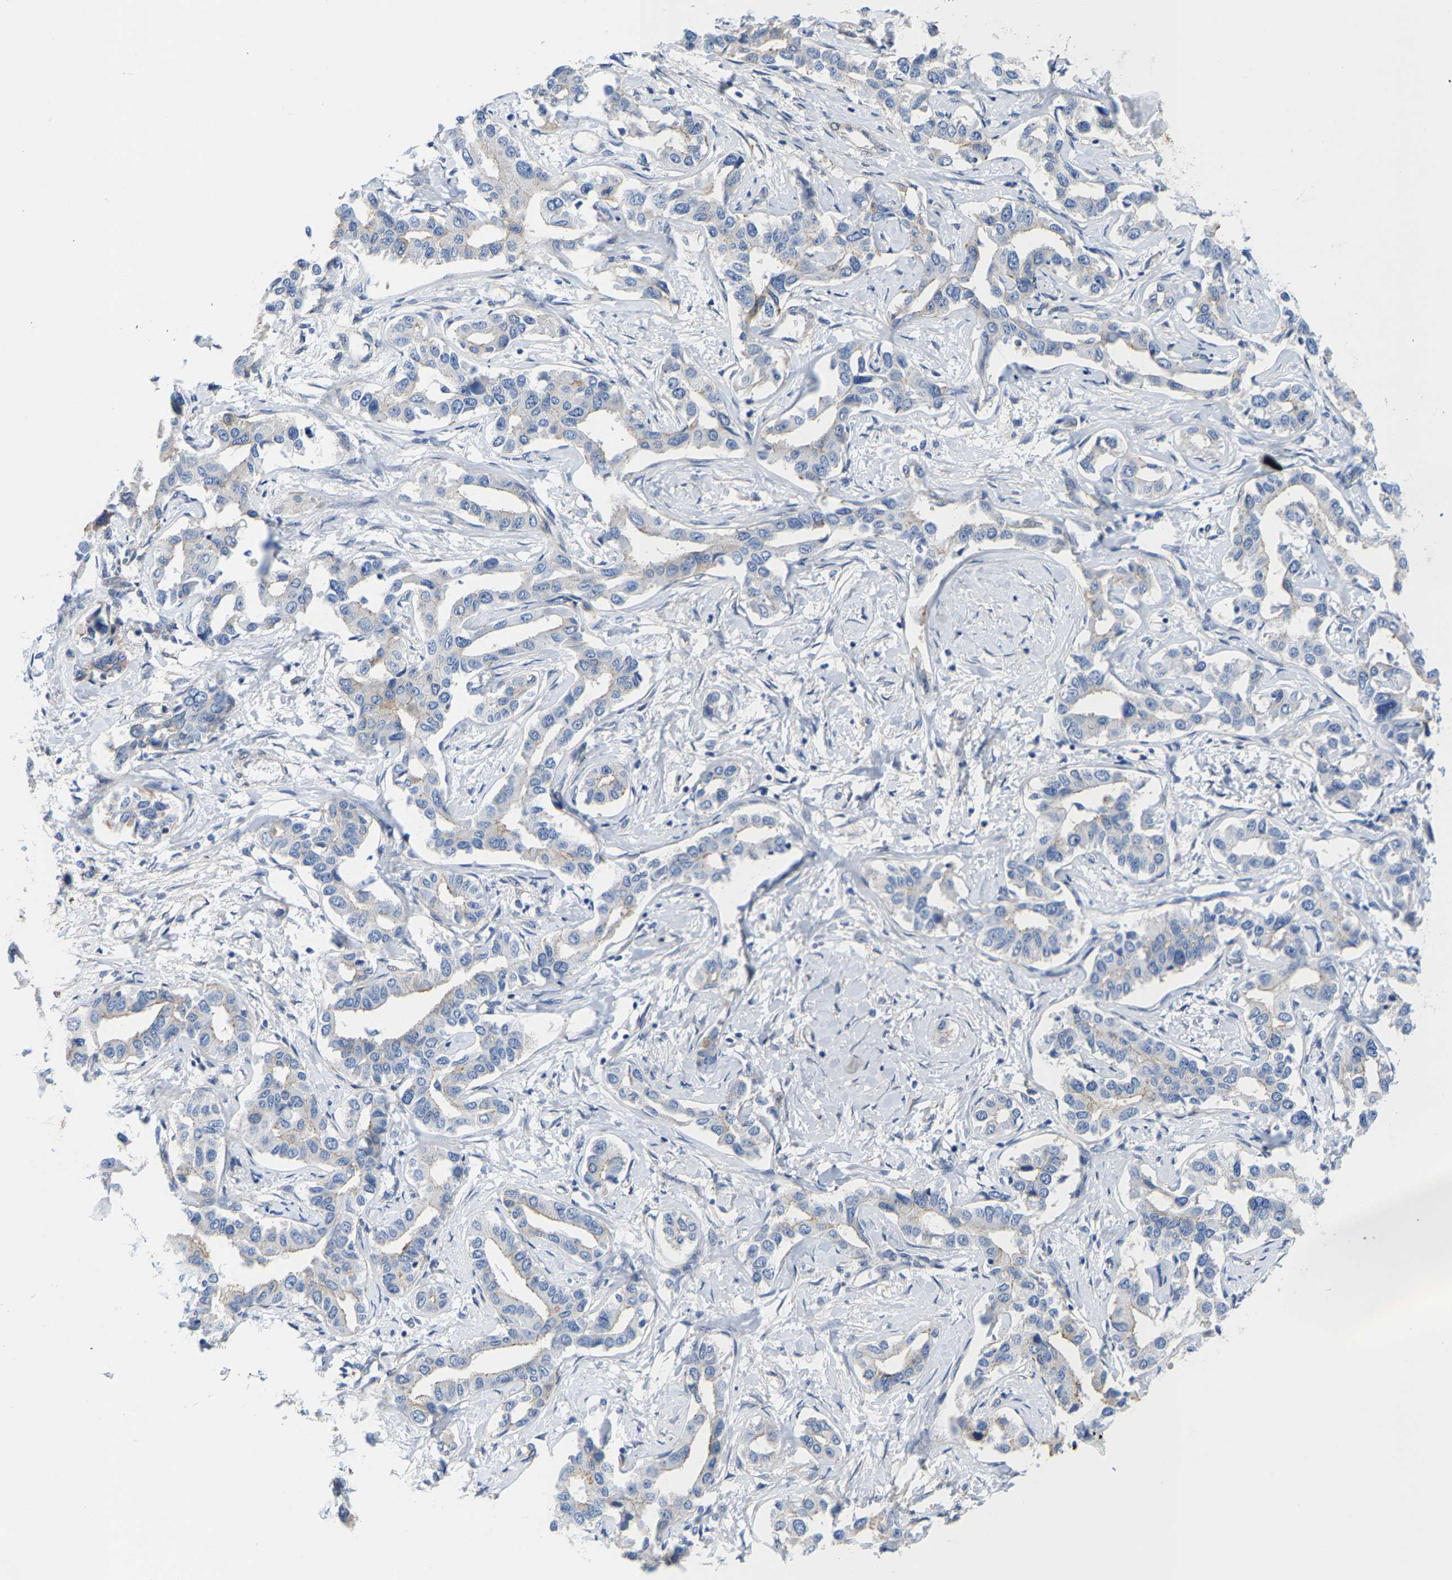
{"staining": {"intensity": "negative", "quantity": "none", "location": "none"}, "tissue": "liver cancer", "cell_type": "Tumor cells", "image_type": "cancer", "snomed": [{"axis": "morphology", "description": "Cholangiocarcinoma"}, {"axis": "topography", "description": "Liver"}], "caption": "IHC of cholangiocarcinoma (liver) displays no positivity in tumor cells. The staining was performed using DAB to visualize the protein expression in brown, while the nuclei were stained in blue with hematoxylin (Magnification: 20x).", "gene": "DSCAM", "patient": {"sex": "male", "age": 59}}